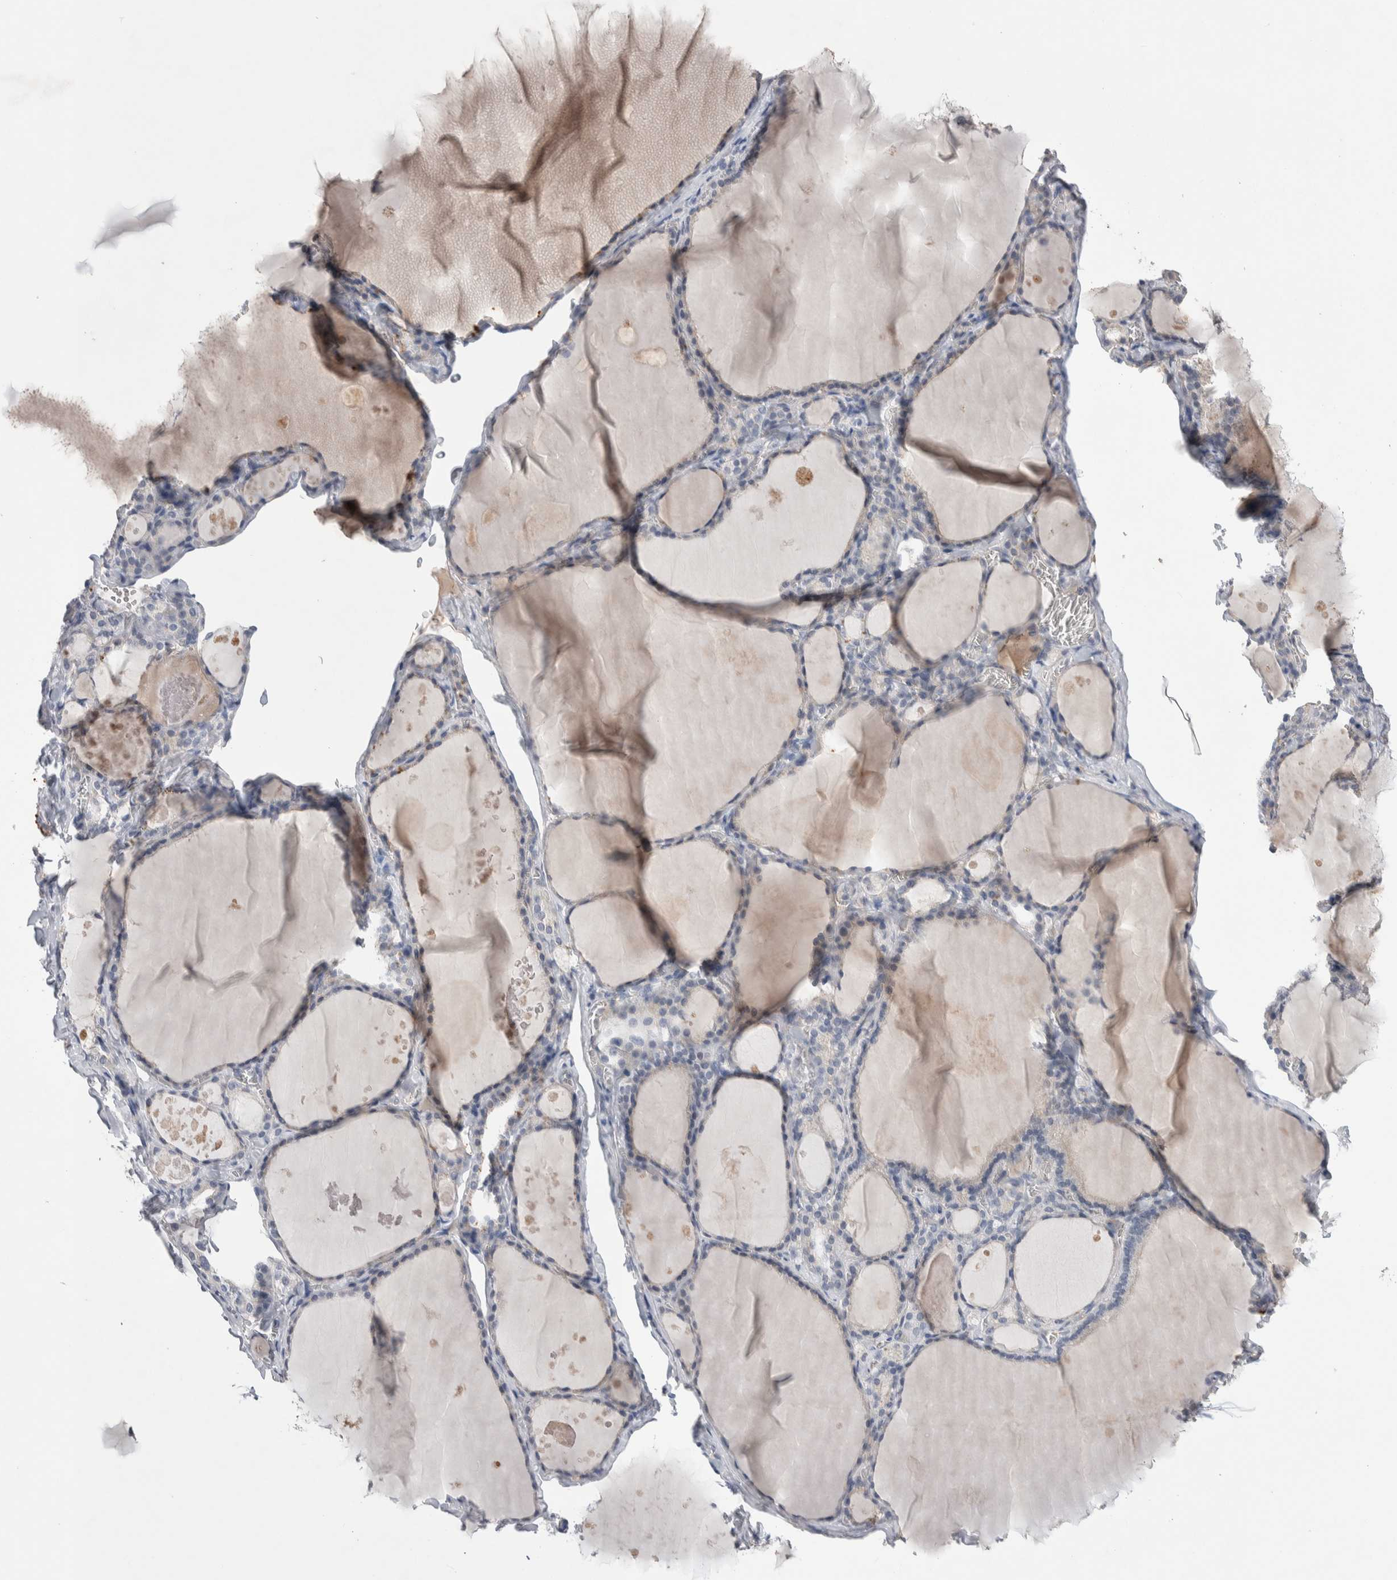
{"staining": {"intensity": "negative", "quantity": "none", "location": "none"}, "tissue": "thyroid gland", "cell_type": "Glandular cells", "image_type": "normal", "snomed": [{"axis": "morphology", "description": "Normal tissue, NOS"}, {"axis": "topography", "description": "Thyroid gland"}], "caption": "DAB (3,3'-diaminobenzidine) immunohistochemical staining of benign human thyroid gland shows no significant expression in glandular cells.", "gene": "CEP131", "patient": {"sex": "male", "age": 56}}